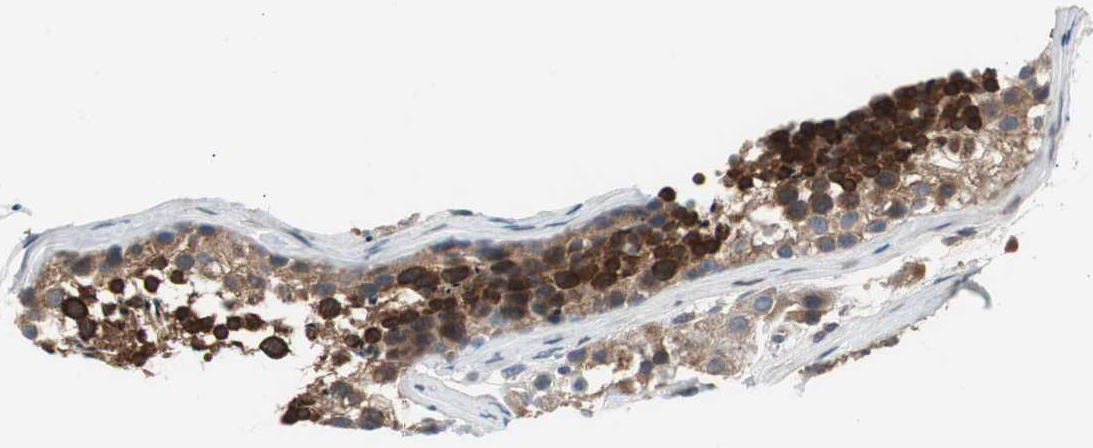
{"staining": {"intensity": "moderate", "quantity": ">75%", "location": "cytoplasmic/membranous"}, "tissue": "testis", "cell_type": "Cells in seminiferous ducts", "image_type": "normal", "snomed": [{"axis": "morphology", "description": "Normal tissue, NOS"}, {"axis": "topography", "description": "Testis"}], "caption": "Immunohistochemistry image of normal testis: testis stained using IHC displays medium levels of moderate protein expression localized specifically in the cytoplasmic/membranous of cells in seminiferous ducts, appearing as a cytoplasmic/membranous brown color.", "gene": "ZMPSTE24", "patient": {"sex": "male", "age": 46}}